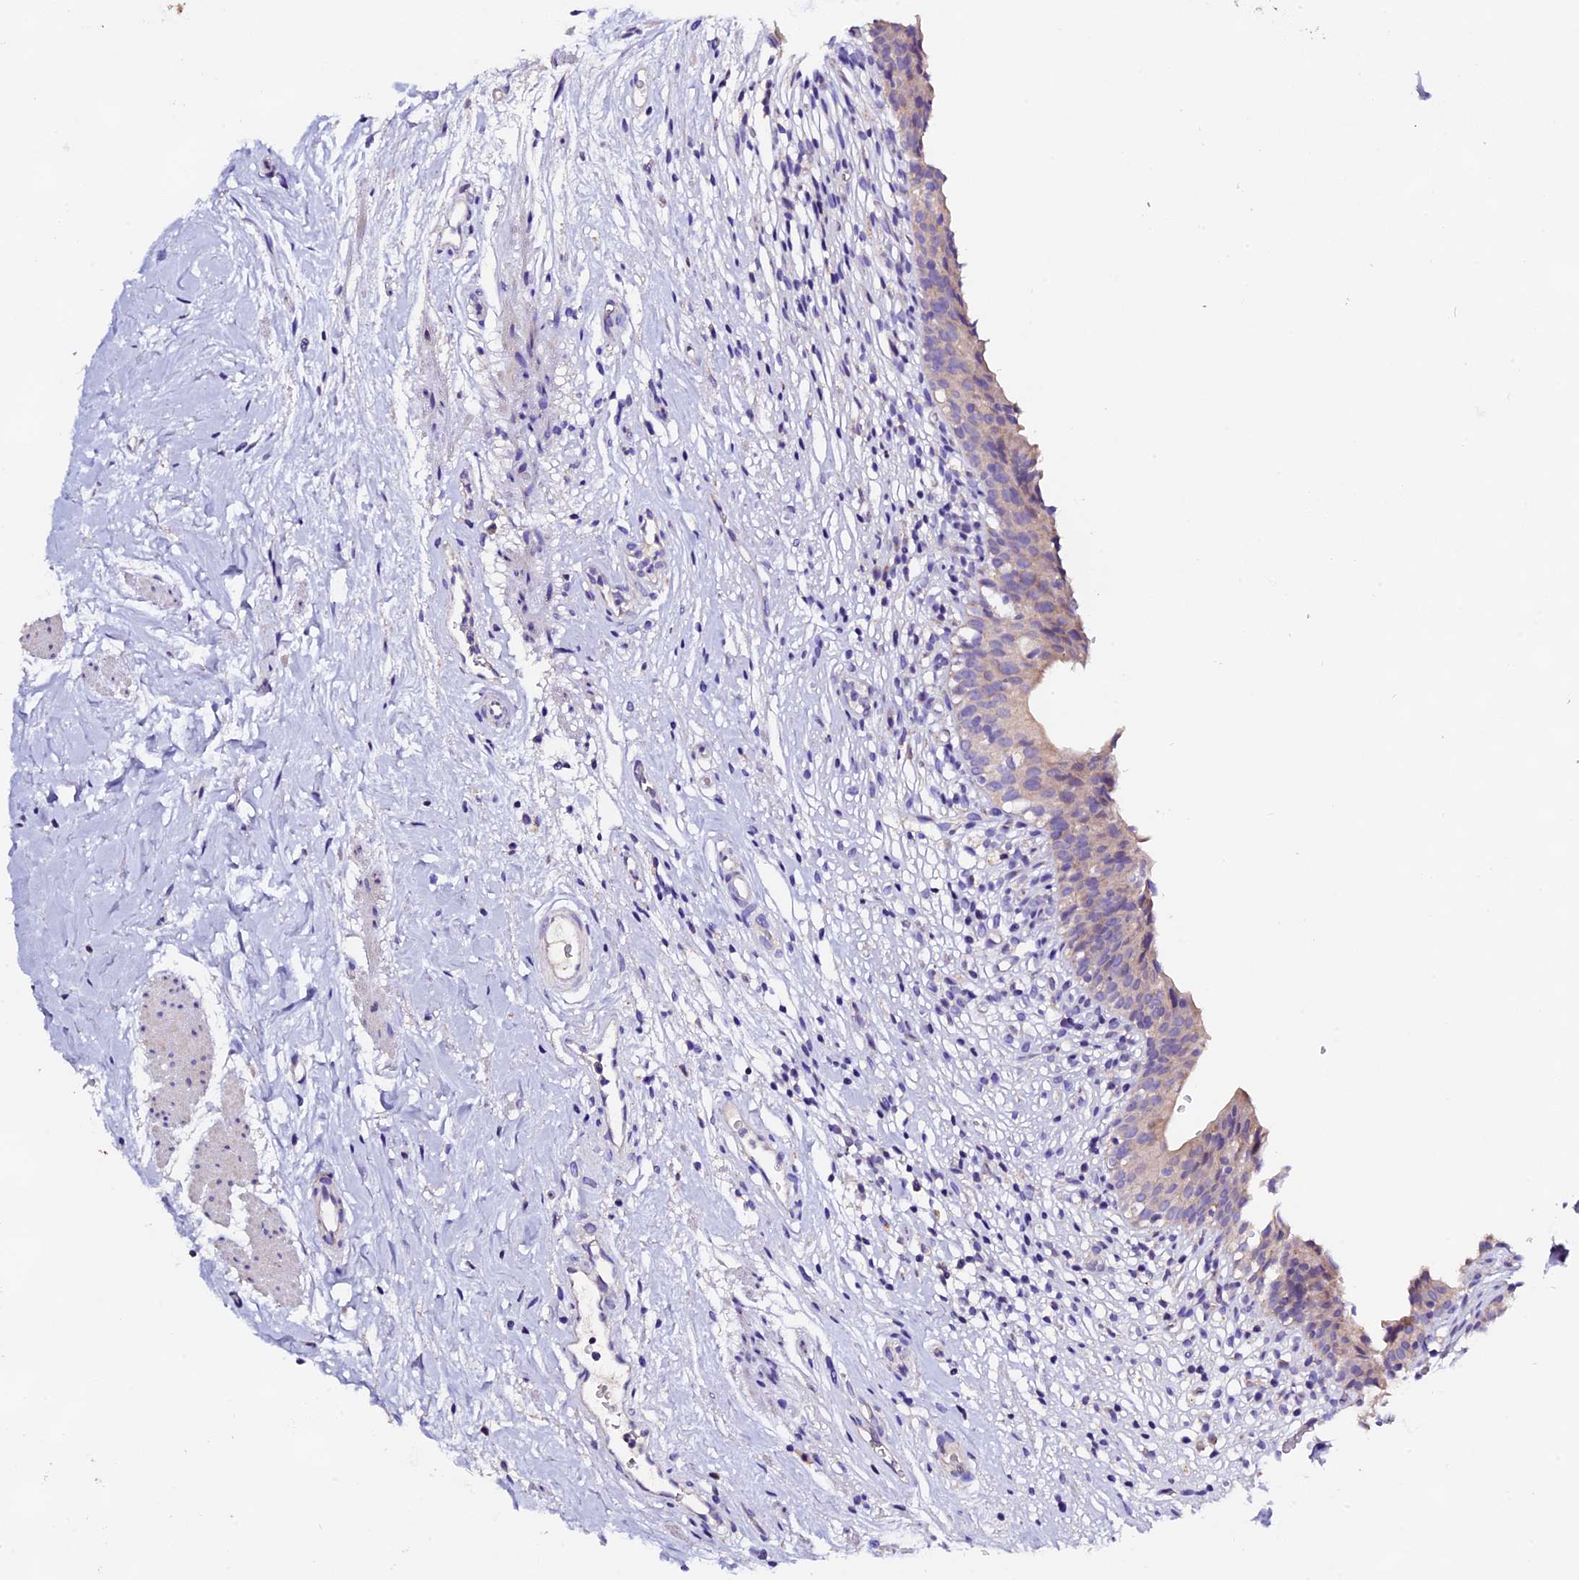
{"staining": {"intensity": "weak", "quantity": "<25%", "location": "cytoplasmic/membranous"}, "tissue": "urinary bladder", "cell_type": "Urothelial cells", "image_type": "normal", "snomed": [{"axis": "morphology", "description": "Normal tissue, NOS"}, {"axis": "morphology", "description": "Inflammation, NOS"}, {"axis": "topography", "description": "Urinary bladder"}], "caption": "This is an immunohistochemistry (IHC) histopathology image of unremarkable urinary bladder. There is no positivity in urothelial cells.", "gene": "FBXW9", "patient": {"sex": "male", "age": 63}}